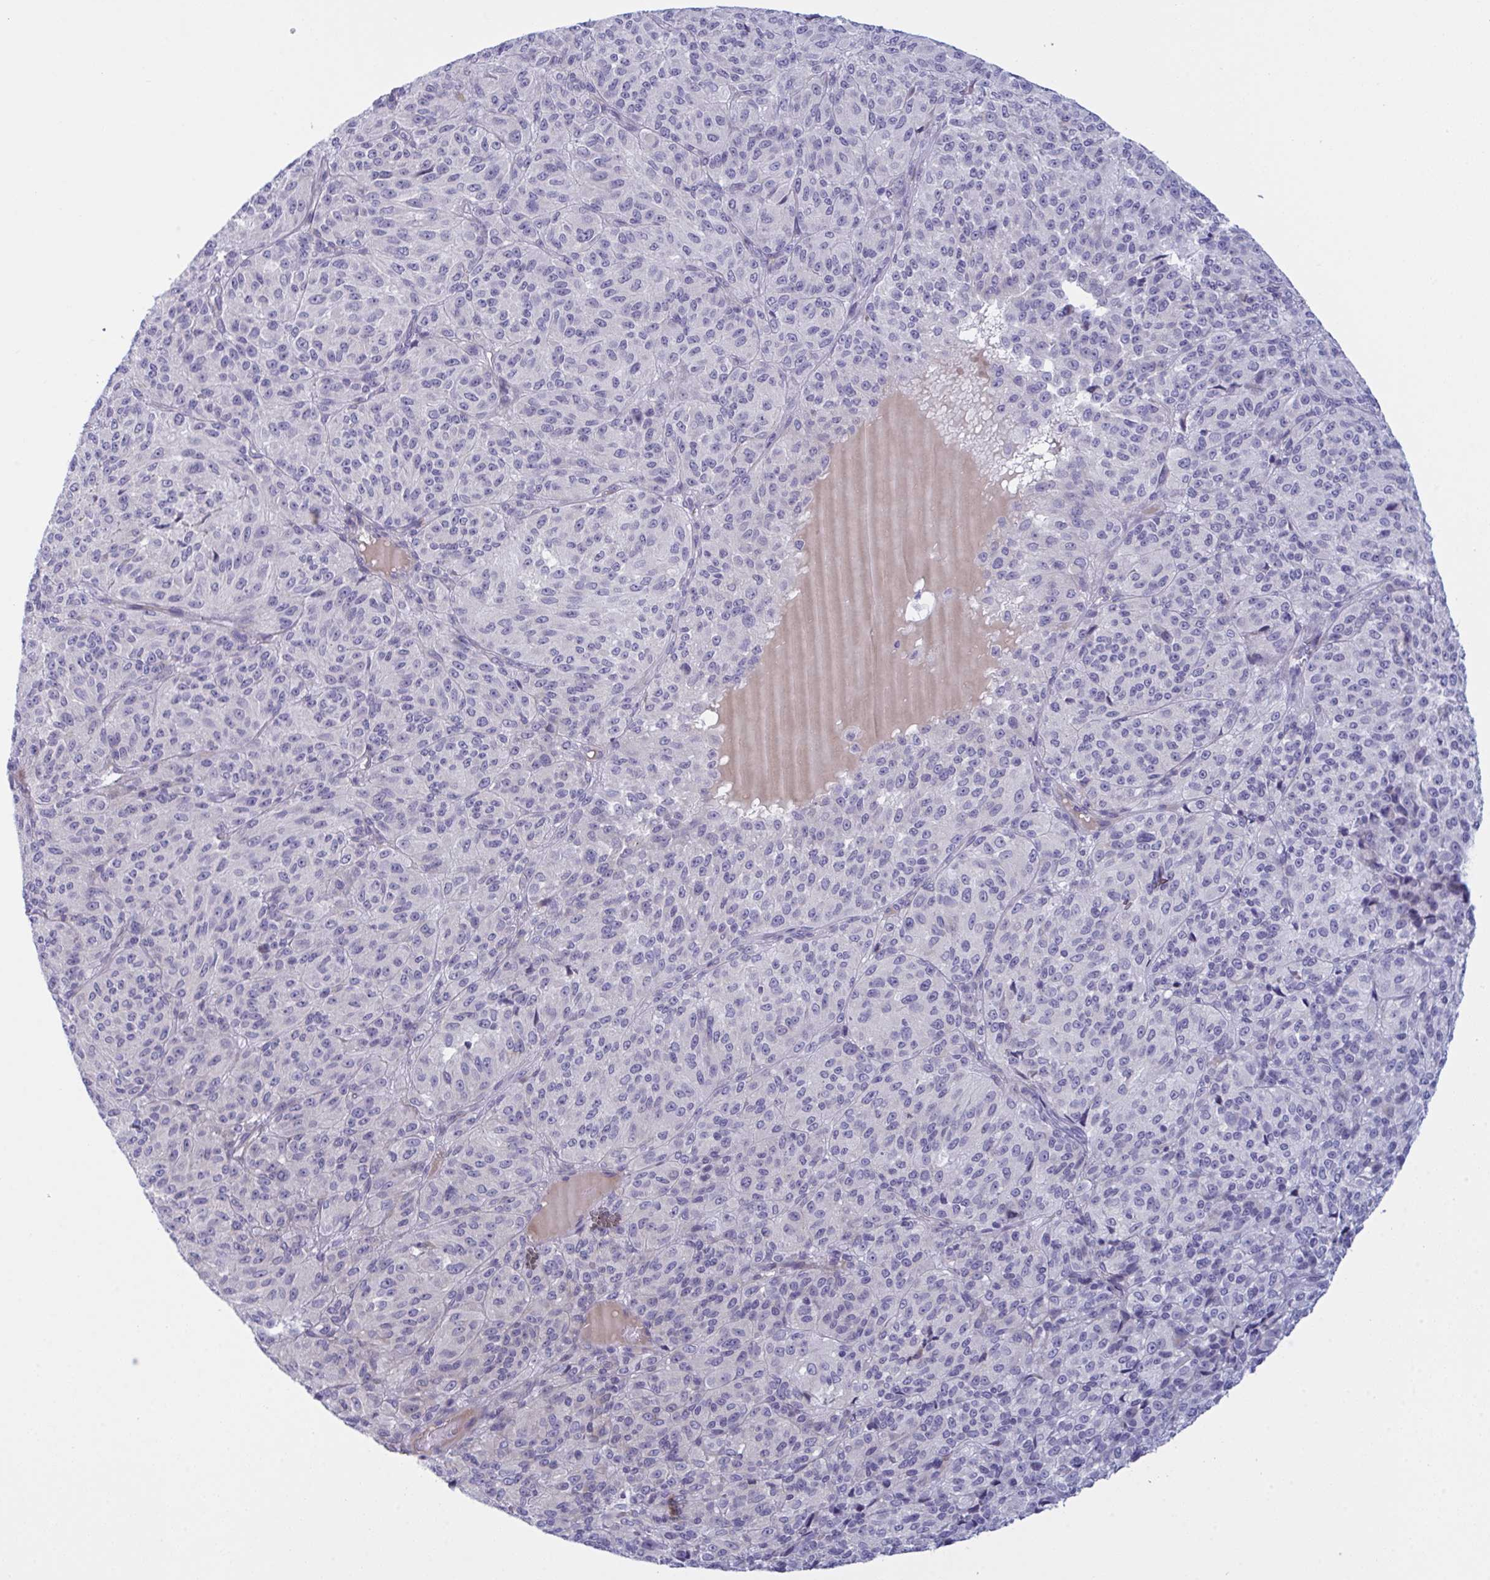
{"staining": {"intensity": "negative", "quantity": "none", "location": "none"}, "tissue": "melanoma", "cell_type": "Tumor cells", "image_type": "cancer", "snomed": [{"axis": "morphology", "description": "Malignant melanoma, Metastatic site"}, {"axis": "topography", "description": "Brain"}], "caption": "The histopathology image reveals no significant expression in tumor cells of malignant melanoma (metastatic site).", "gene": "ZNF684", "patient": {"sex": "female", "age": 56}}